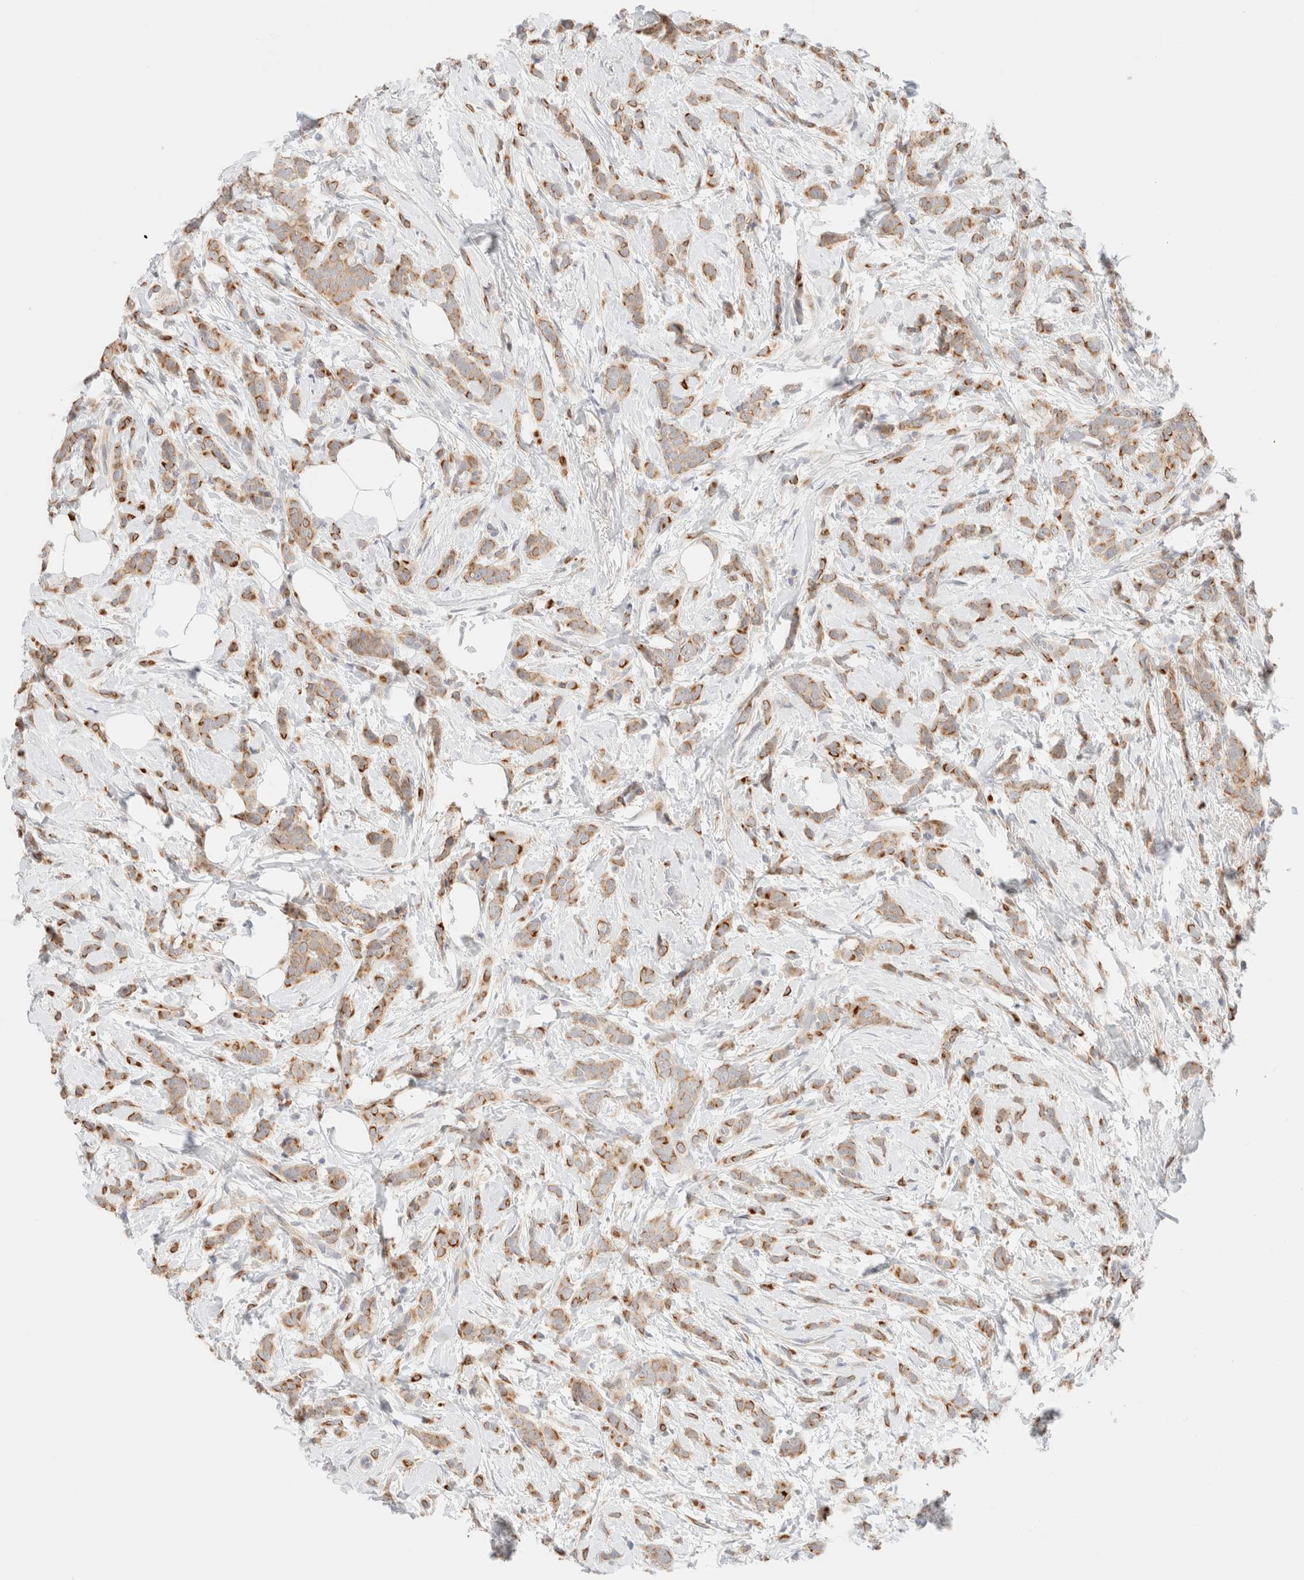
{"staining": {"intensity": "moderate", "quantity": ">75%", "location": "cytoplasmic/membranous"}, "tissue": "breast cancer", "cell_type": "Tumor cells", "image_type": "cancer", "snomed": [{"axis": "morphology", "description": "Lobular carcinoma, in situ"}, {"axis": "morphology", "description": "Lobular carcinoma"}, {"axis": "topography", "description": "Breast"}], "caption": "Lobular carcinoma in situ (breast) stained with immunohistochemistry (IHC) exhibits moderate cytoplasmic/membranous expression in approximately >75% of tumor cells.", "gene": "SGSM2", "patient": {"sex": "female", "age": 41}}